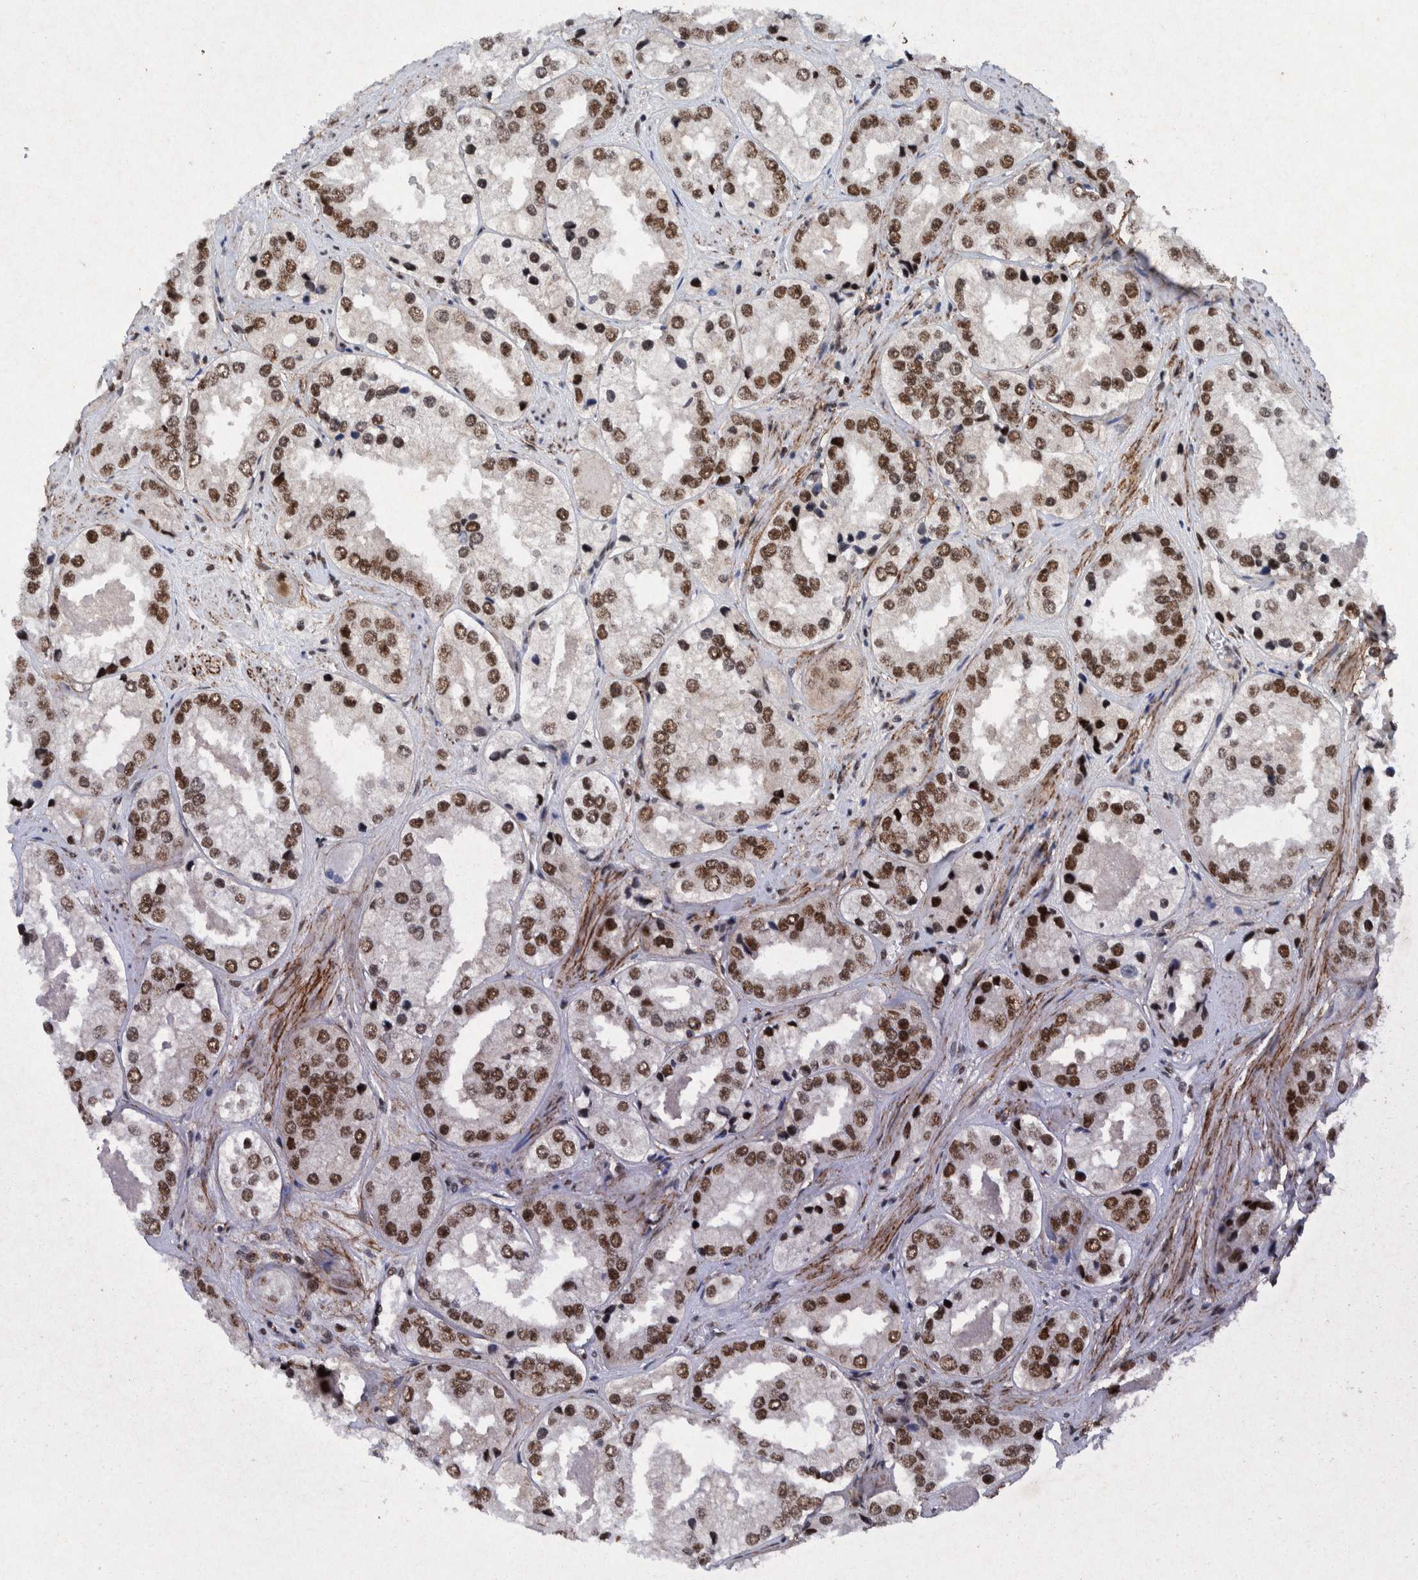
{"staining": {"intensity": "strong", "quantity": ">75%", "location": "nuclear"}, "tissue": "prostate cancer", "cell_type": "Tumor cells", "image_type": "cancer", "snomed": [{"axis": "morphology", "description": "Adenocarcinoma, High grade"}, {"axis": "topography", "description": "Prostate"}], "caption": "Prostate cancer (adenocarcinoma (high-grade)) stained with a protein marker demonstrates strong staining in tumor cells.", "gene": "TAF10", "patient": {"sex": "male", "age": 61}}